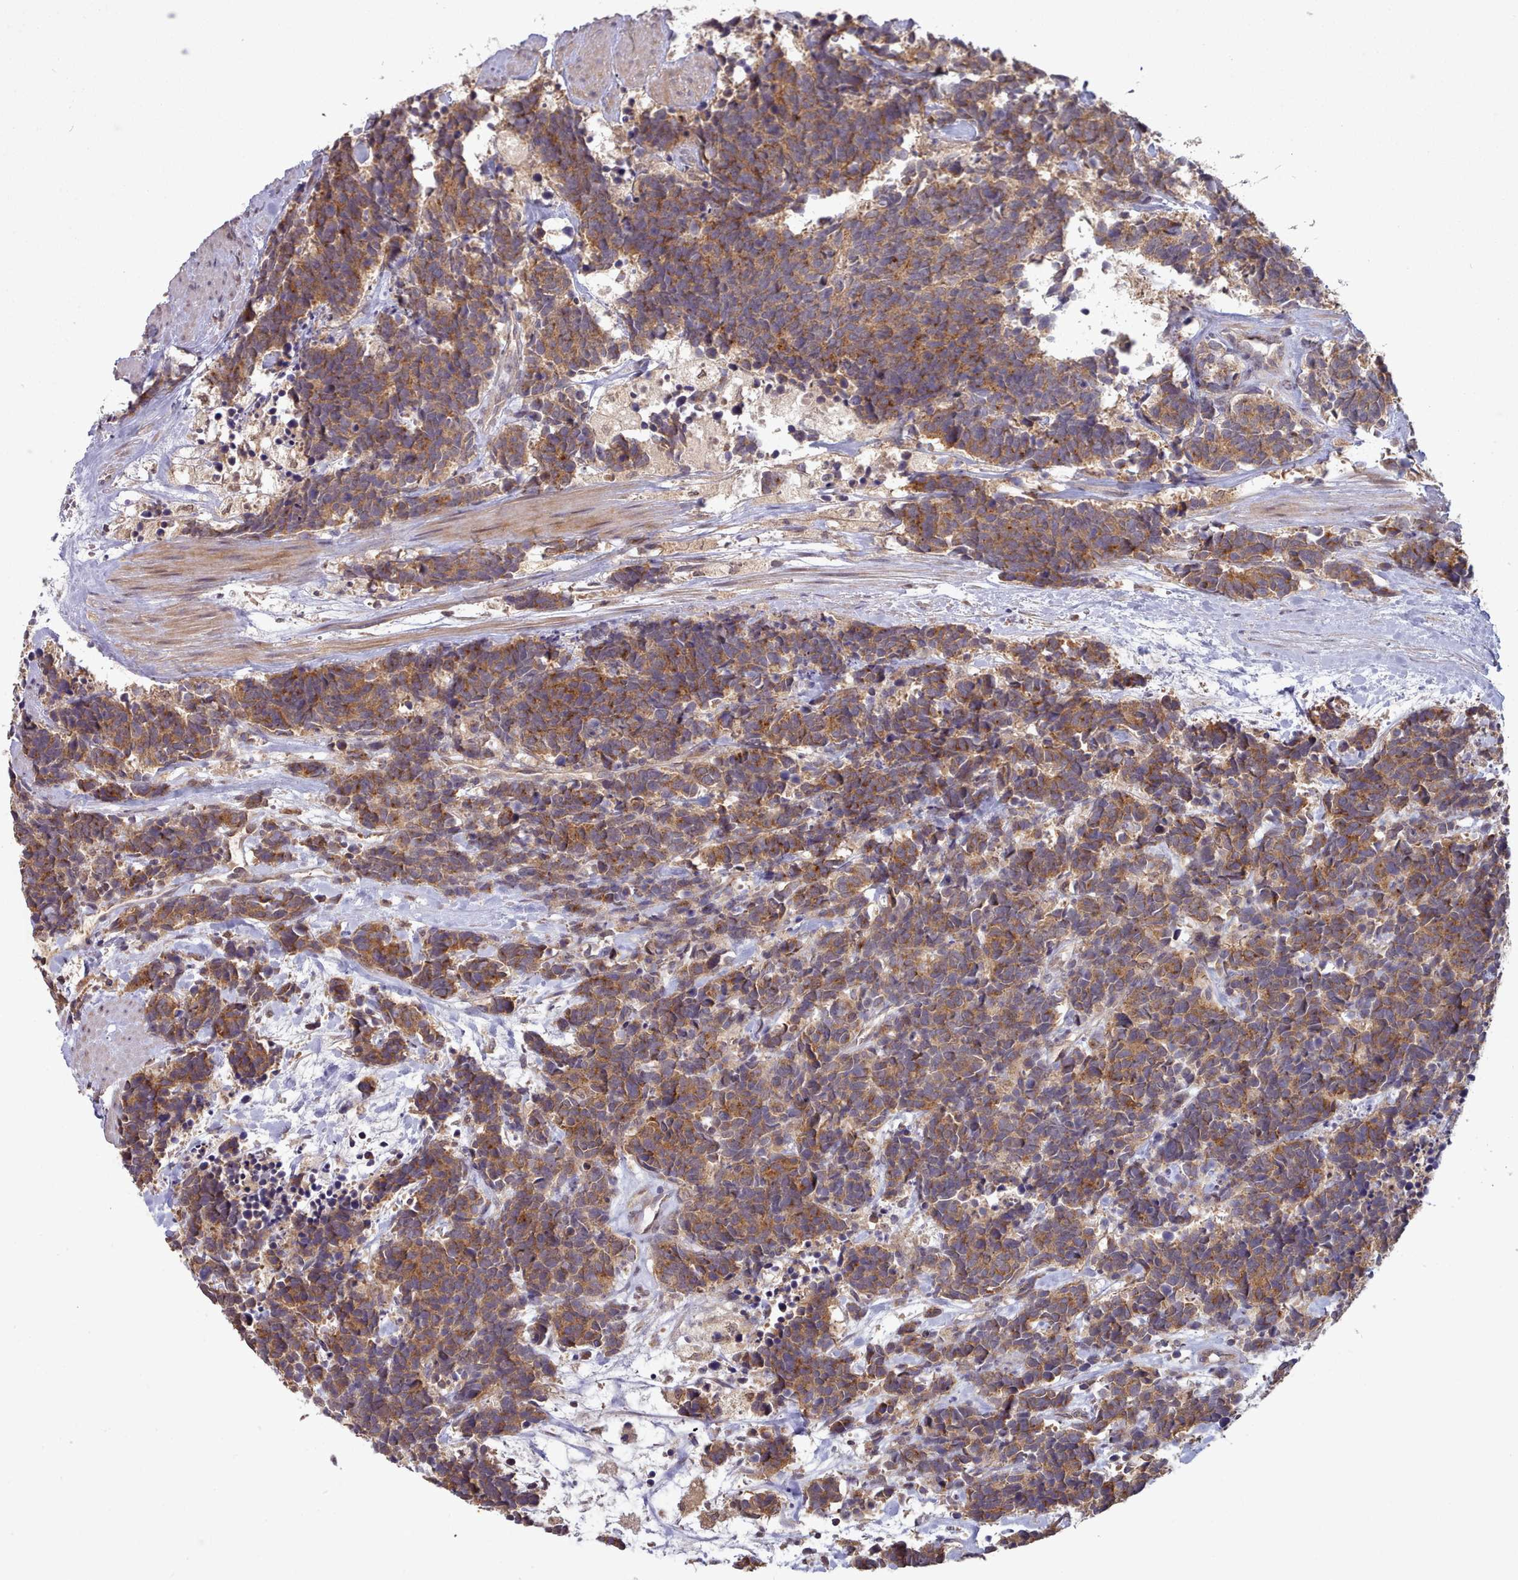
{"staining": {"intensity": "moderate", "quantity": ">75%", "location": "cytoplasmic/membranous"}, "tissue": "carcinoid", "cell_type": "Tumor cells", "image_type": "cancer", "snomed": [{"axis": "morphology", "description": "Carcinoma, NOS"}, {"axis": "morphology", "description": "Carcinoid, malignant, NOS"}, {"axis": "topography", "description": "Prostate"}], "caption": "This is a micrograph of immunohistochemistry (IHC) staining of carcinoid, which shows moderate expression in the cytoplasmic/membranous of tumor cells.", "gene": "PIP4P1", "patient": {"sex": "male", "age": 57}}